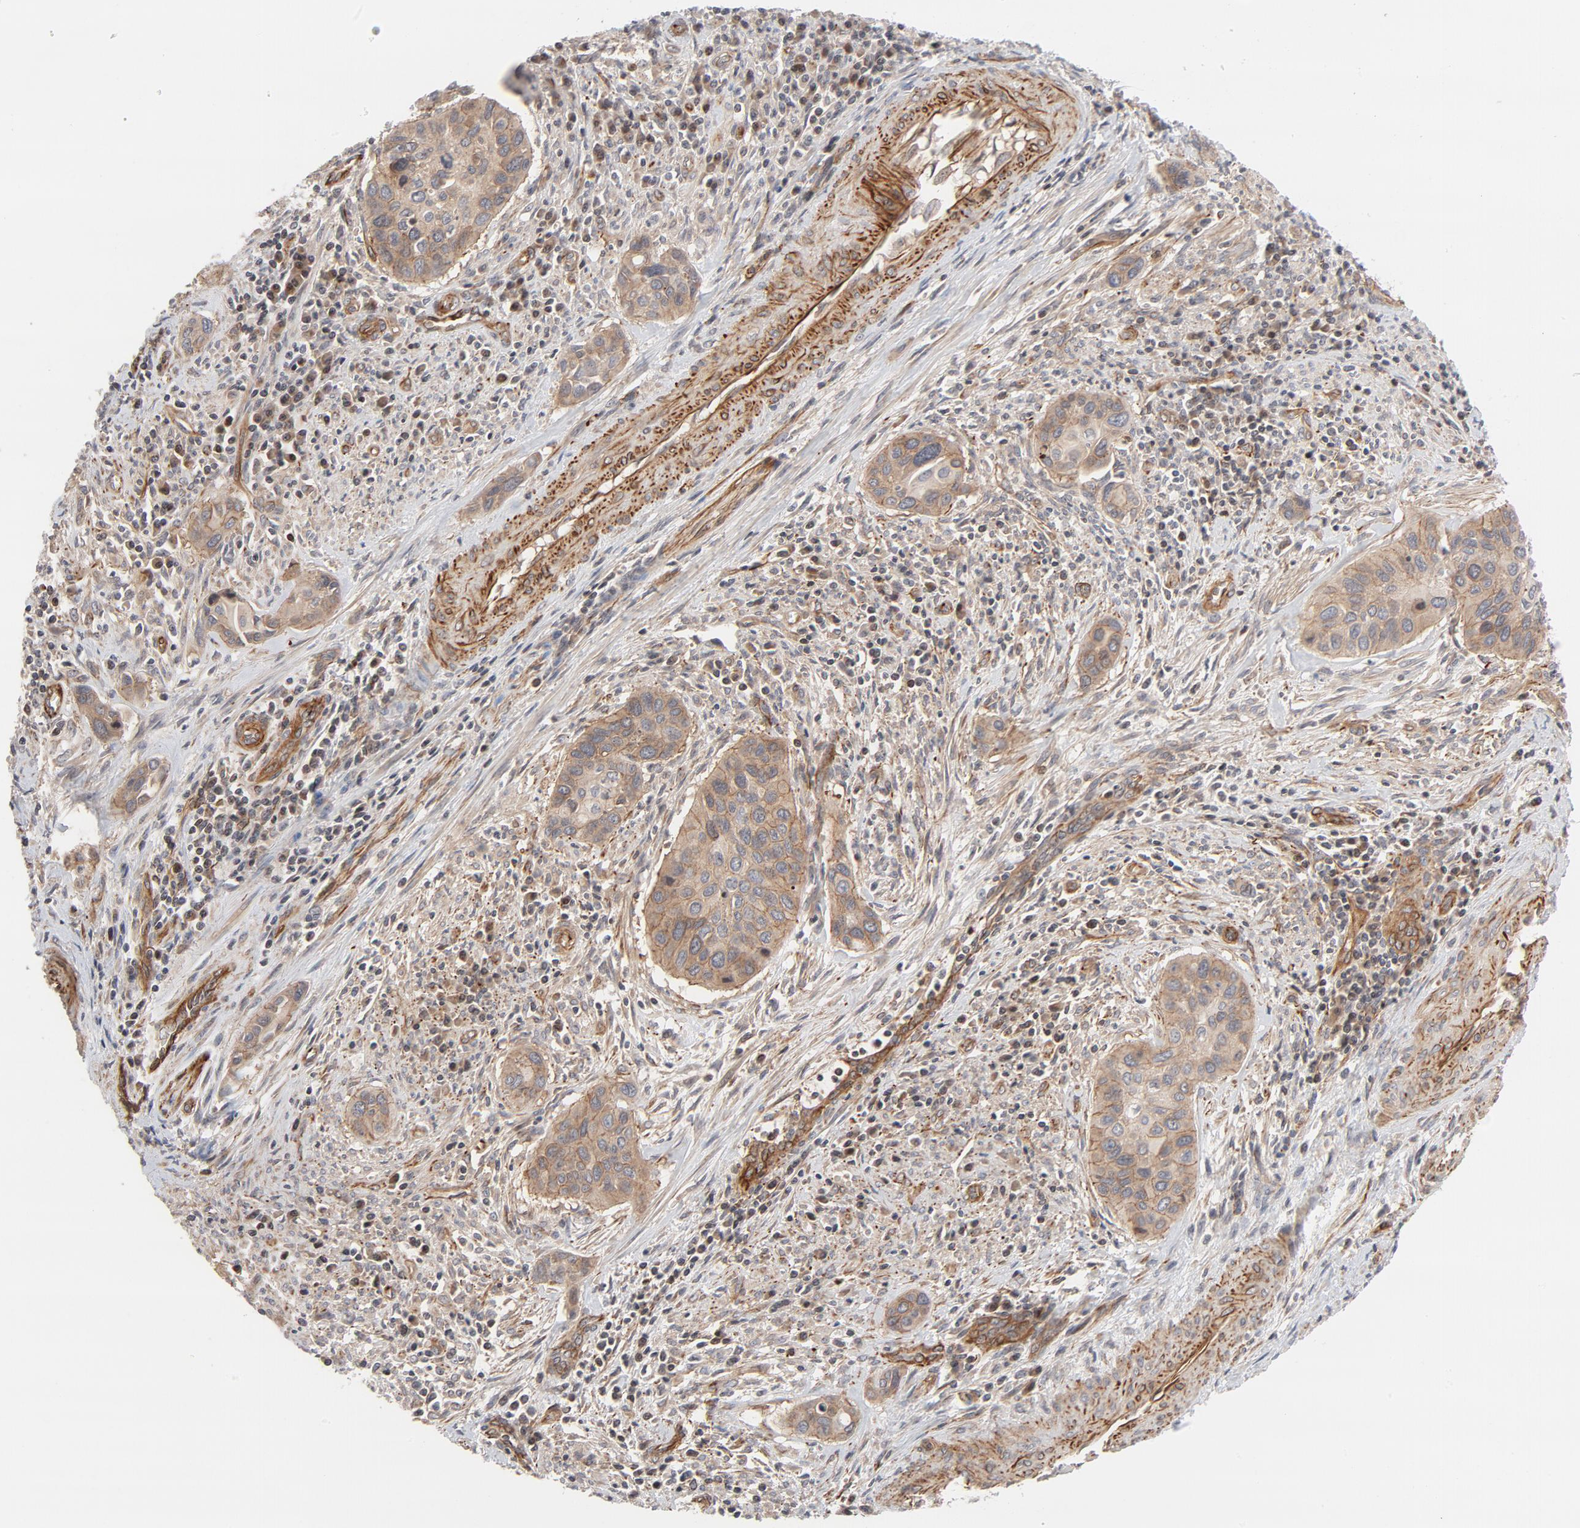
{"staining": {"intensity": "moderate", "quantity": ">75%", "location": "cytoplasmic/membranous"}, "tissue": "cervical cancer", "cell_type": "Tumor cells", "image_type": "cancer", "snomed": [{"axis": "morphology", "description": "Adenocarcinoma, NOS"}, {"axis": "topography", "description": "Cervix"}], "caption": "There is medium levels of moderate cytoplasmic/membranous positivity in tumor cells of cervical cancer, as demonstrated by immunohistochemical staining (brown color).", "gene": "DNAAF2", "patient": {"sex": "female", "age": 29}}